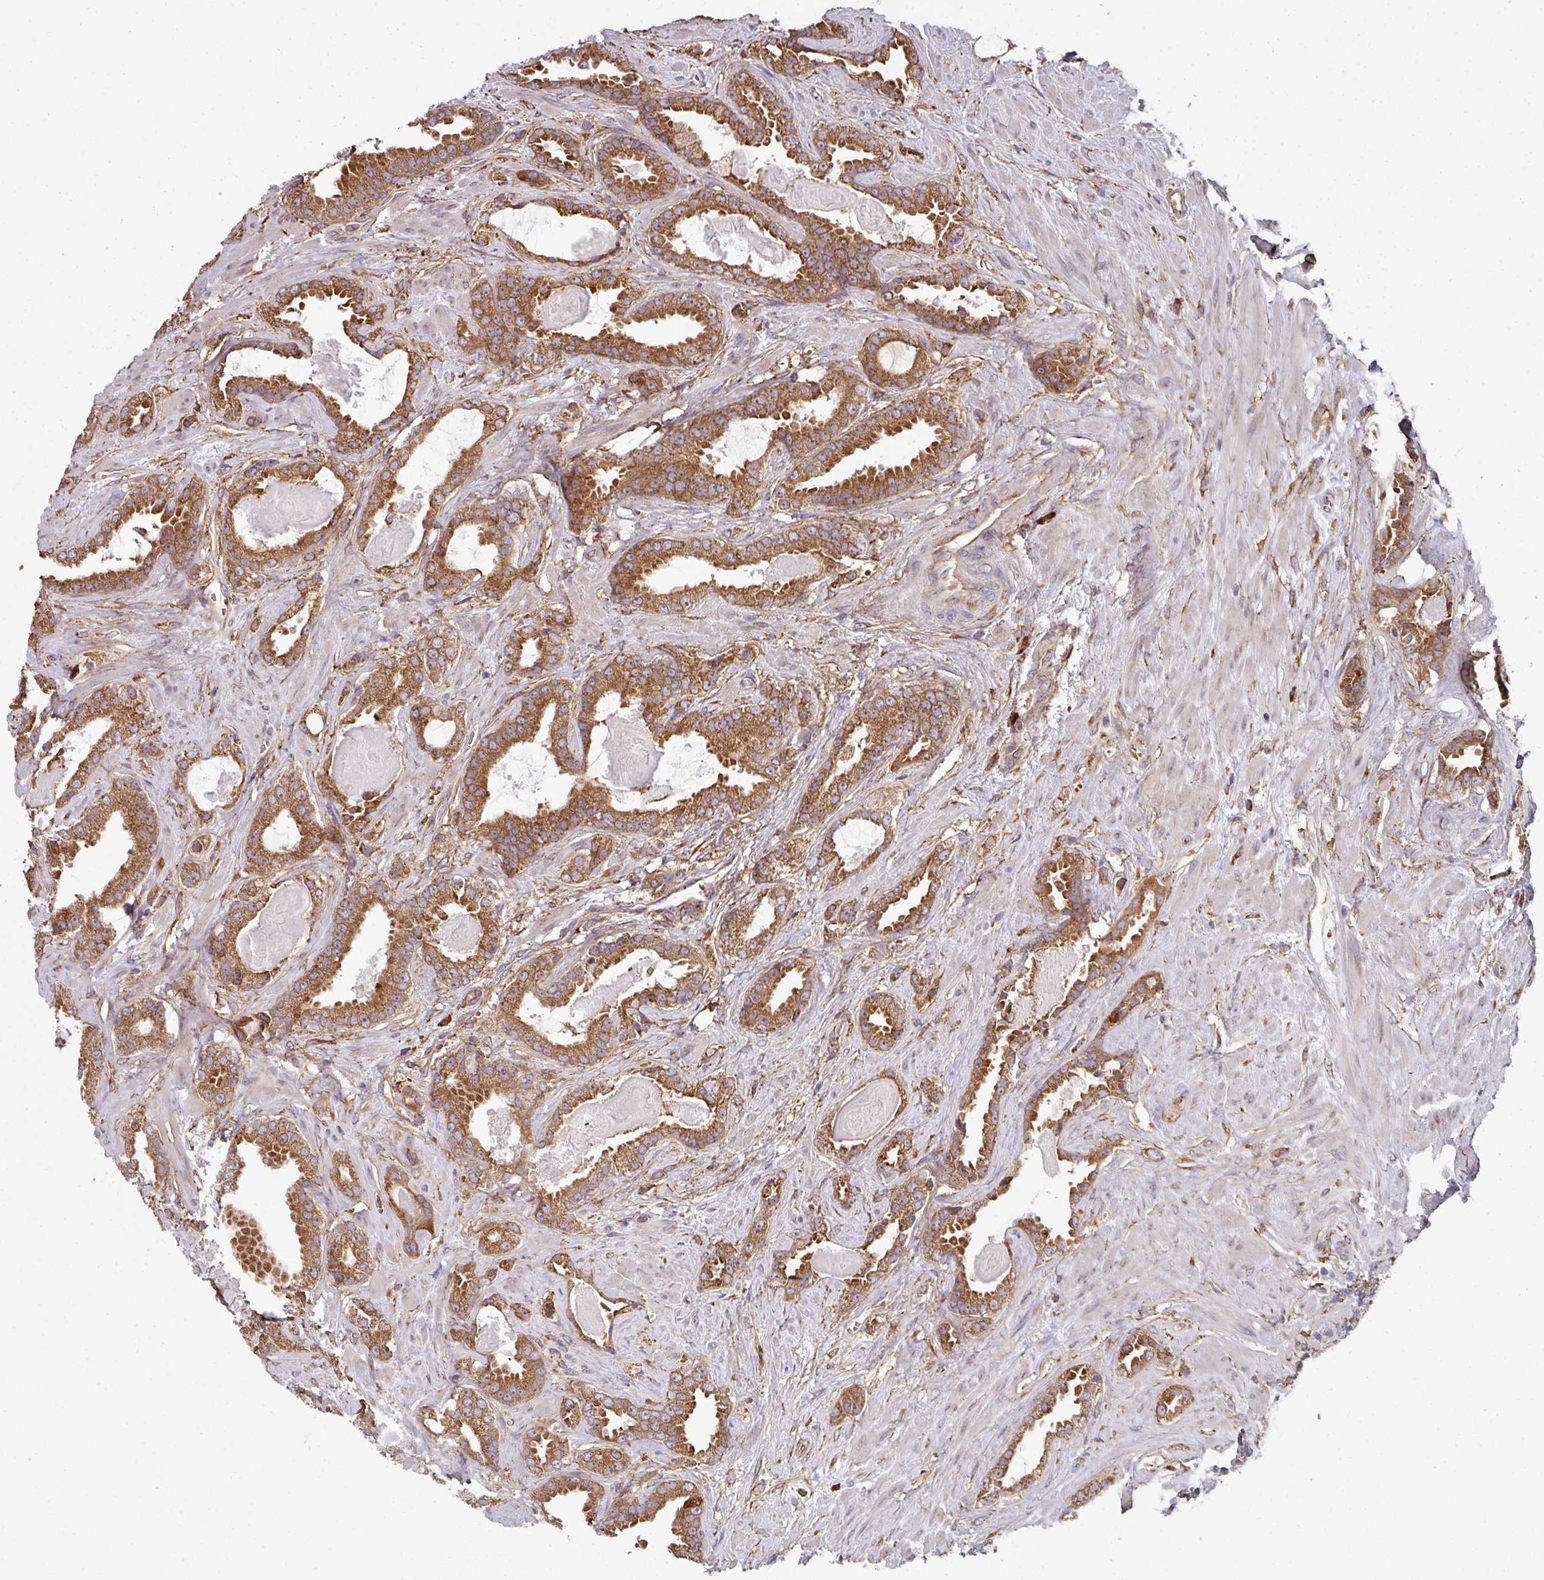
{"staining": {"intensity": "moderate", "quantity": ">75%", "location": "cytoplasmic/membranous"}, "tissue": "prostate cancer", "cell_type": "Tumor cells", "image_type": "cancer", "snomed": [{"axis": "morphology", "description": "Adenocarcinoma, Low grade"}, {"axis": "topography", "description": "Prostate"}], "caption": "Protein staining by immunohistochemistry (IHC) reveals moderate cytoplasmic/membranous positivity in about >75% of tumor cells in prostate cancer (adenocarcinoma (low-grade)). The staining is performed using DAB (3,3'-diaminobenzidine) brown chromogen to label protein expression. The nuclei are counter-stained blue using hematoxylin.", "gene": "FAT4", "patient": {"sex": "male", "age": 62}}